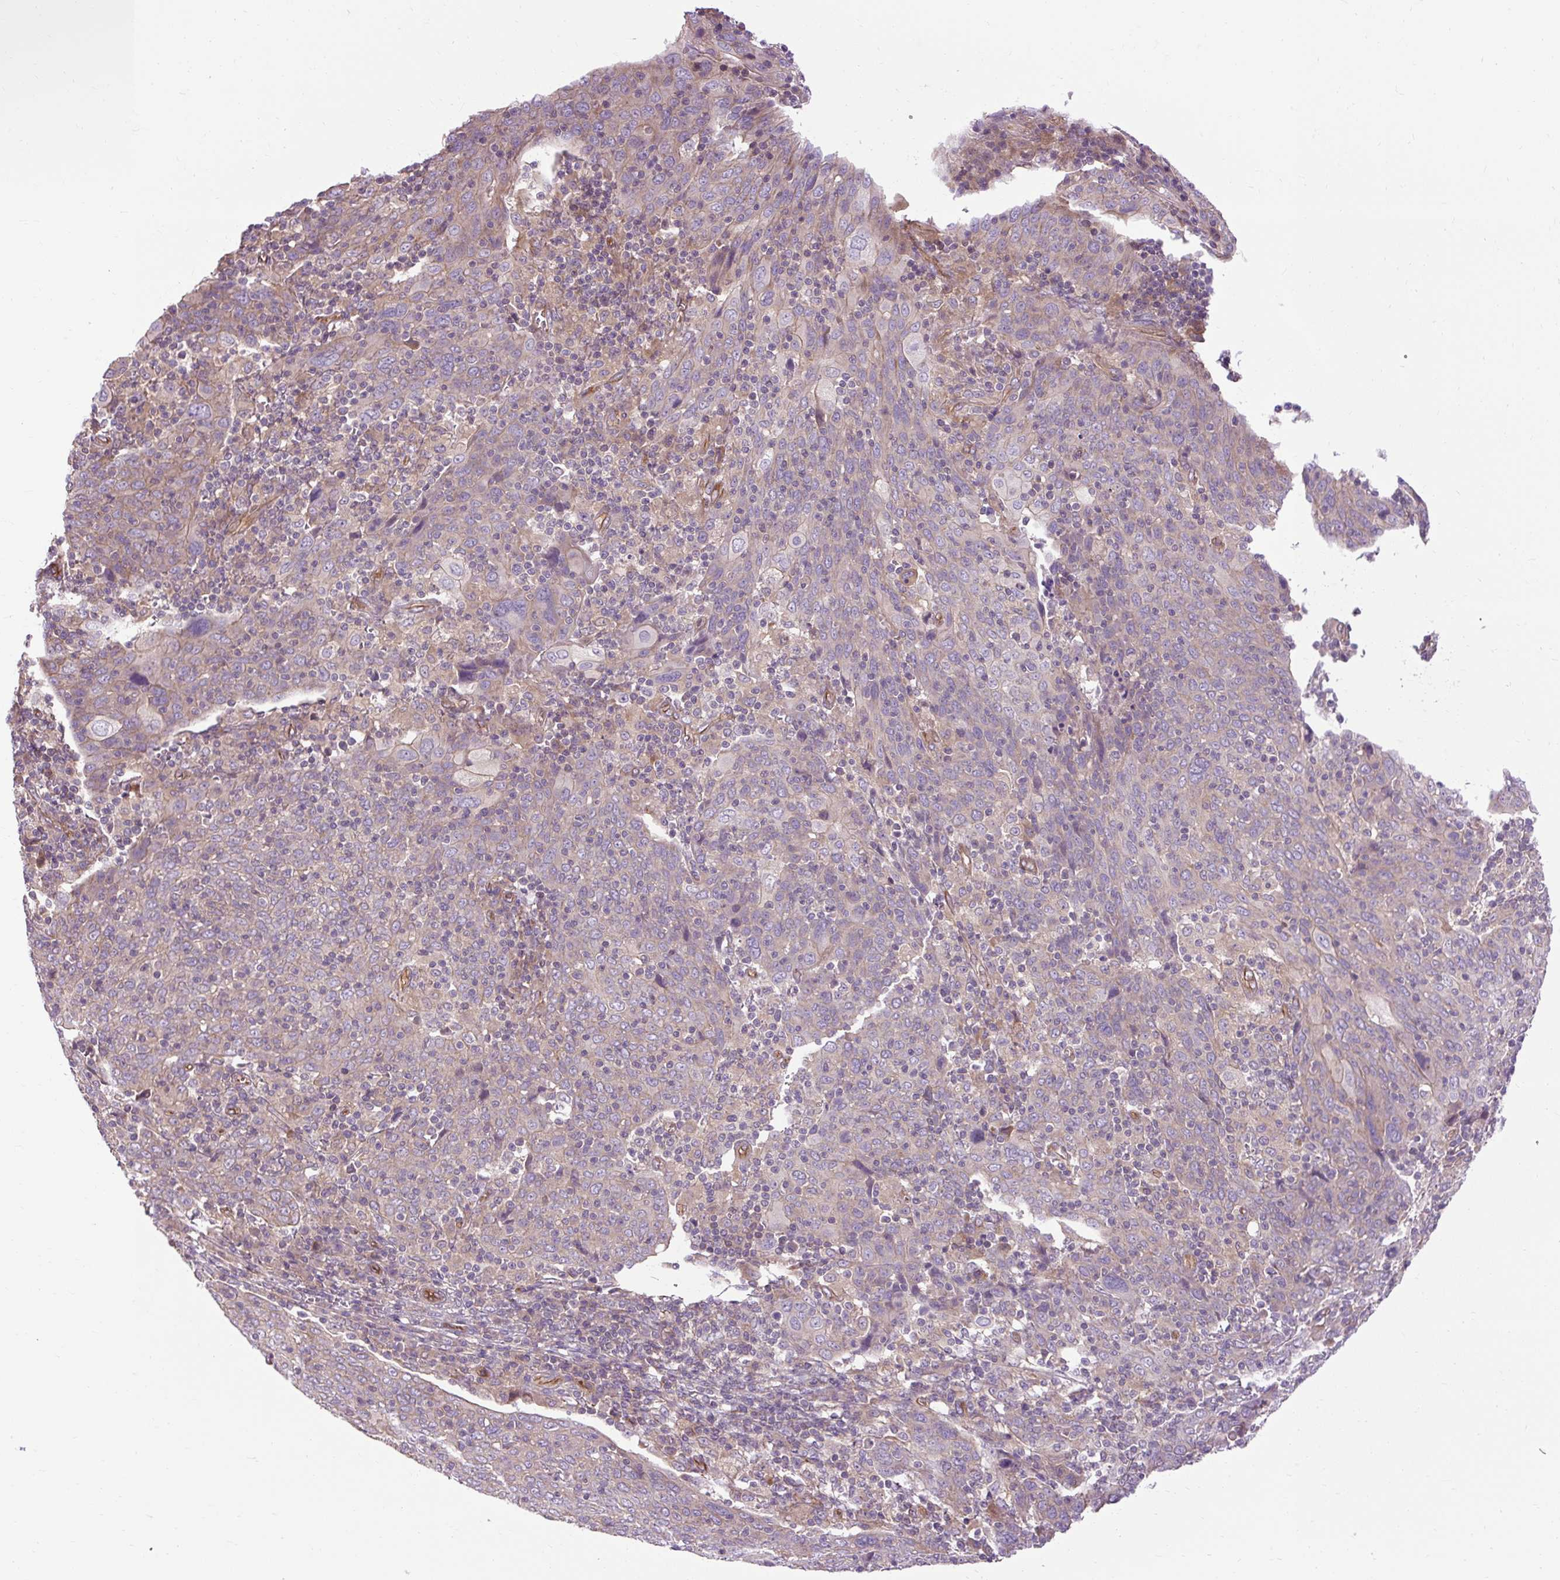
{"staining": {"intensity": "negative", "quantity": "none", "location": "none"}, "tissue": "cervical cancer", "cell_type": "Tumor cells", "image_type": "cancer", "snomed": [{"axis": "morphology", "description": "Squamous cell carcinoma, NOS"}, {"axis": "topography", "description": "Cervix"}], "caption": "A histopathology image of human cervical squamous cell carcinoma is negative for staining in tumor cells.", "gene": "CCDC93", "patient": {"sex": "female", "age": 67}}